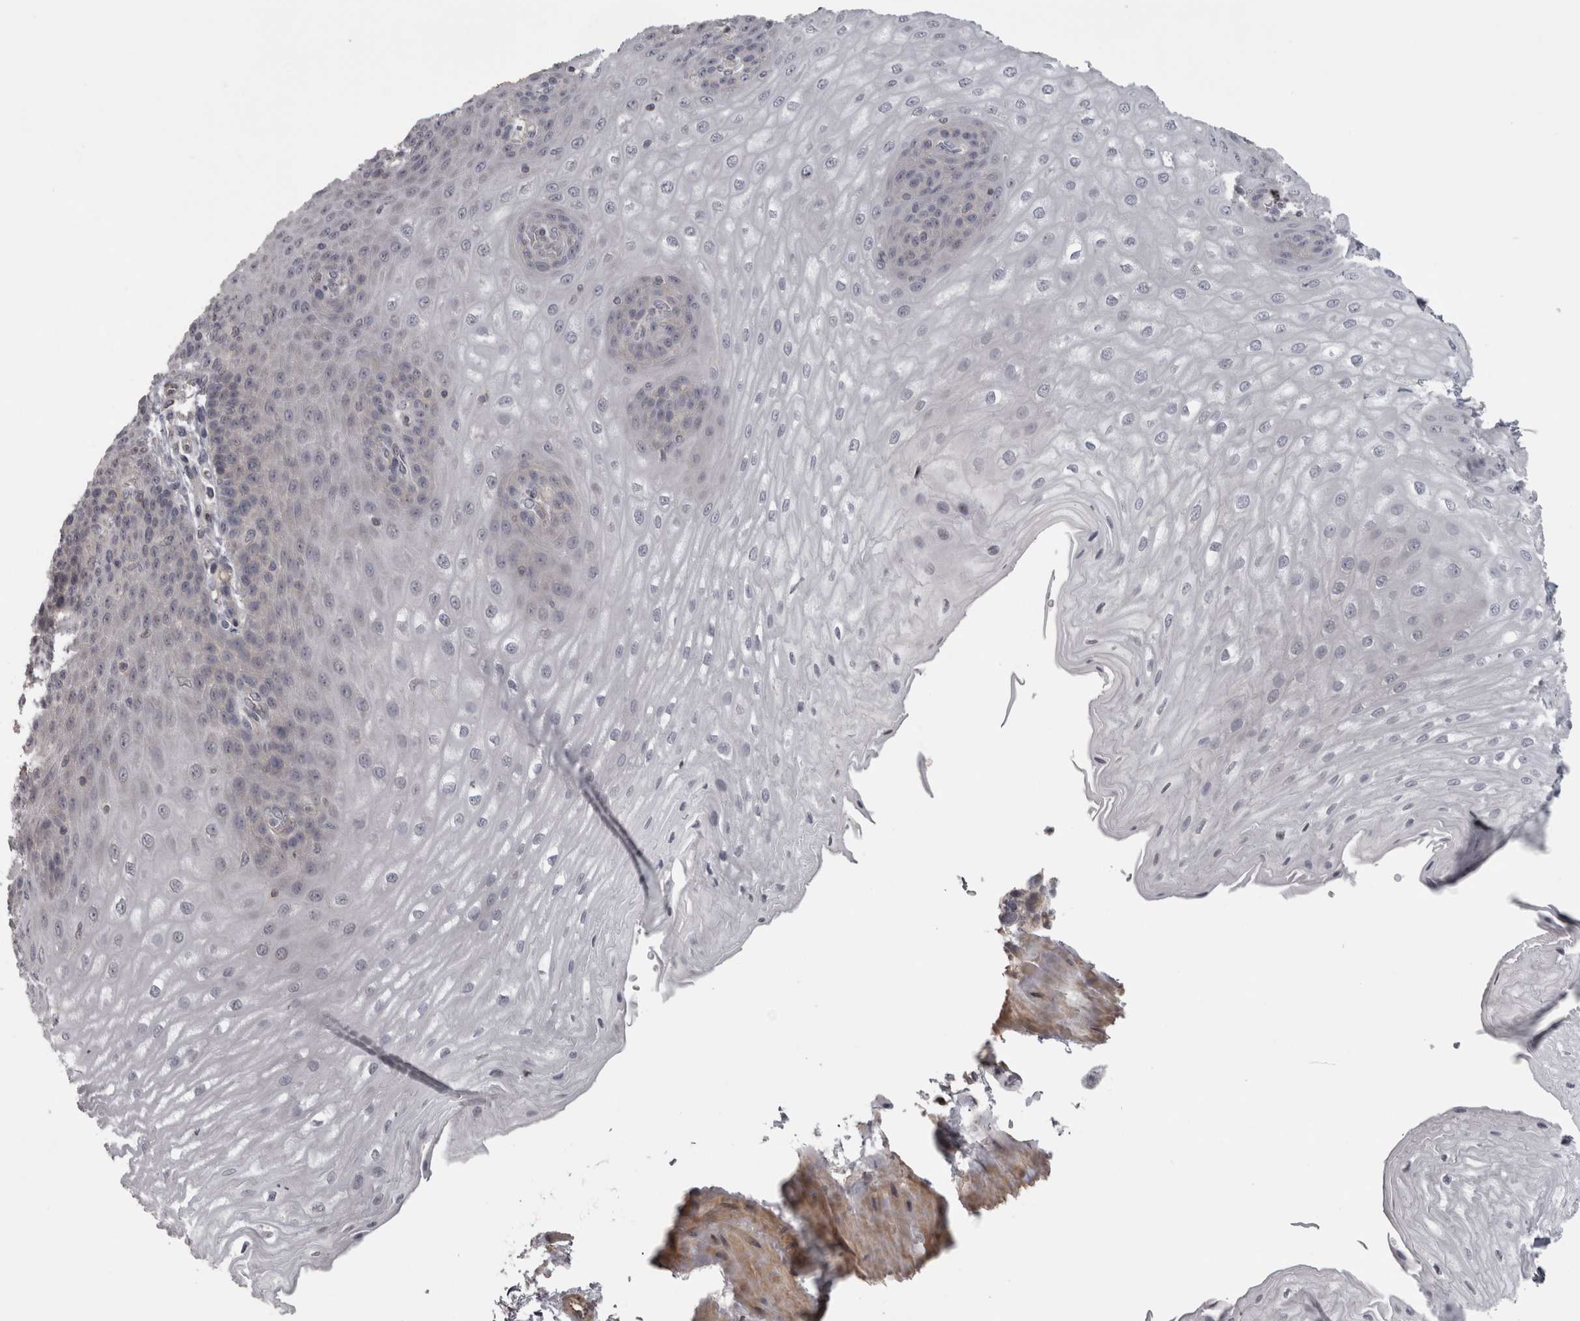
{"staining": {"intensity": "negative", "quantity": "none", "location": "none"}, "tissue": "esophagus", "cell_type": "Squamous epithelial cells", "image_type": "normal", "snomed": [{"axis": "morphology", "description": "Normal tissue, NOS"}, {"axis": "topography", "description": "Esophagus"}], "caption": "IHC image of normal esophagus: human esophagus stained with DAB exhibits no significant protein expression in squamous epithelial cells.", "gene": "PPP1R12B", "patient": {"sex": "male", "age": 54}}